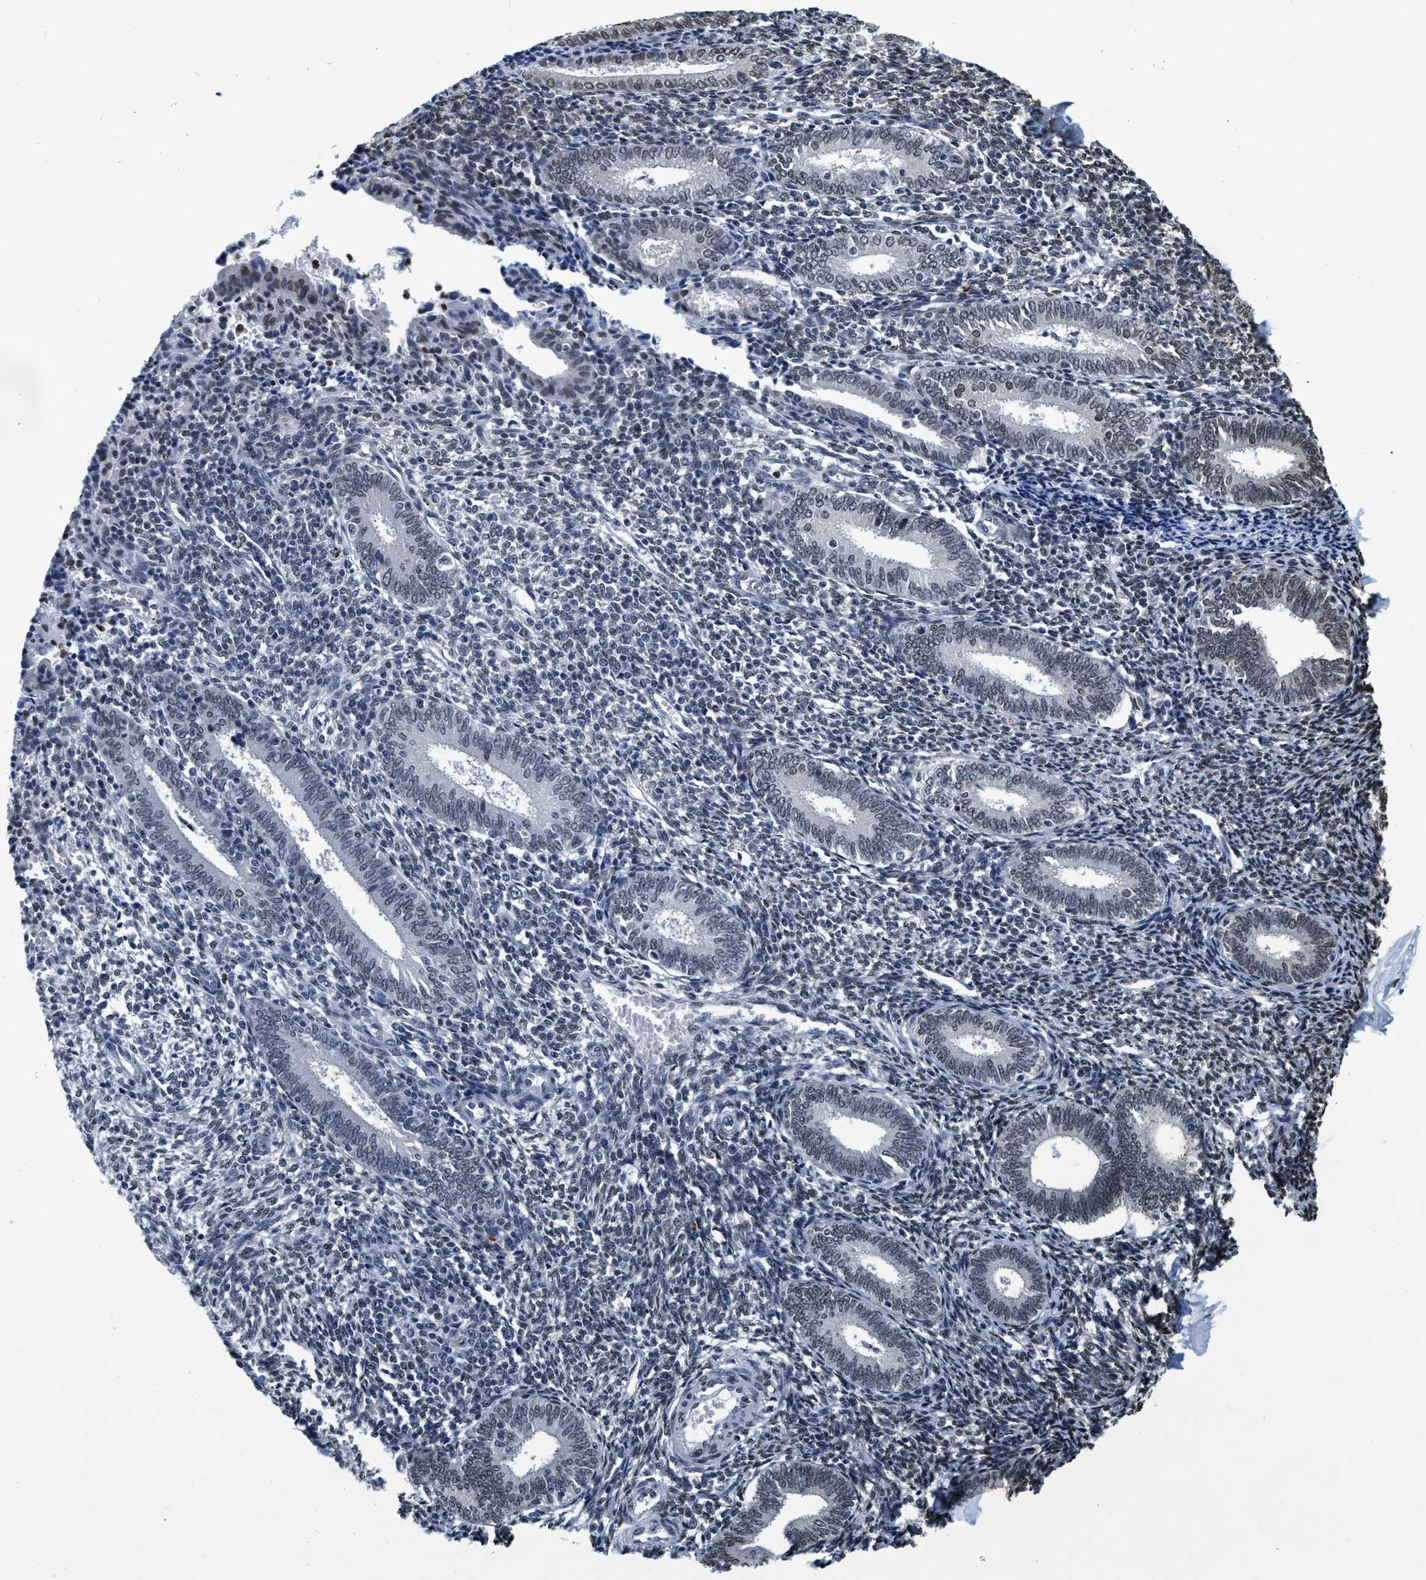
{"staining": {"intensity": "weak", "quantity": "<25%", "location": "nuclear"}, "tissue": "endometrium", "cell_type": "Cells in endometrial stroma", "image_type": "normal", "snomed": [{"axis": "morphology", "description": "Normal tissue, NOS"}, {"axis": "topography", "description": "Endometrium"}], "caption": "Histopathology image shows no protein positivity in cells in endometrial stroma of benign endometrium.", "gene": "CCNE2", "patient": {"sex": "female", "age": 41}}